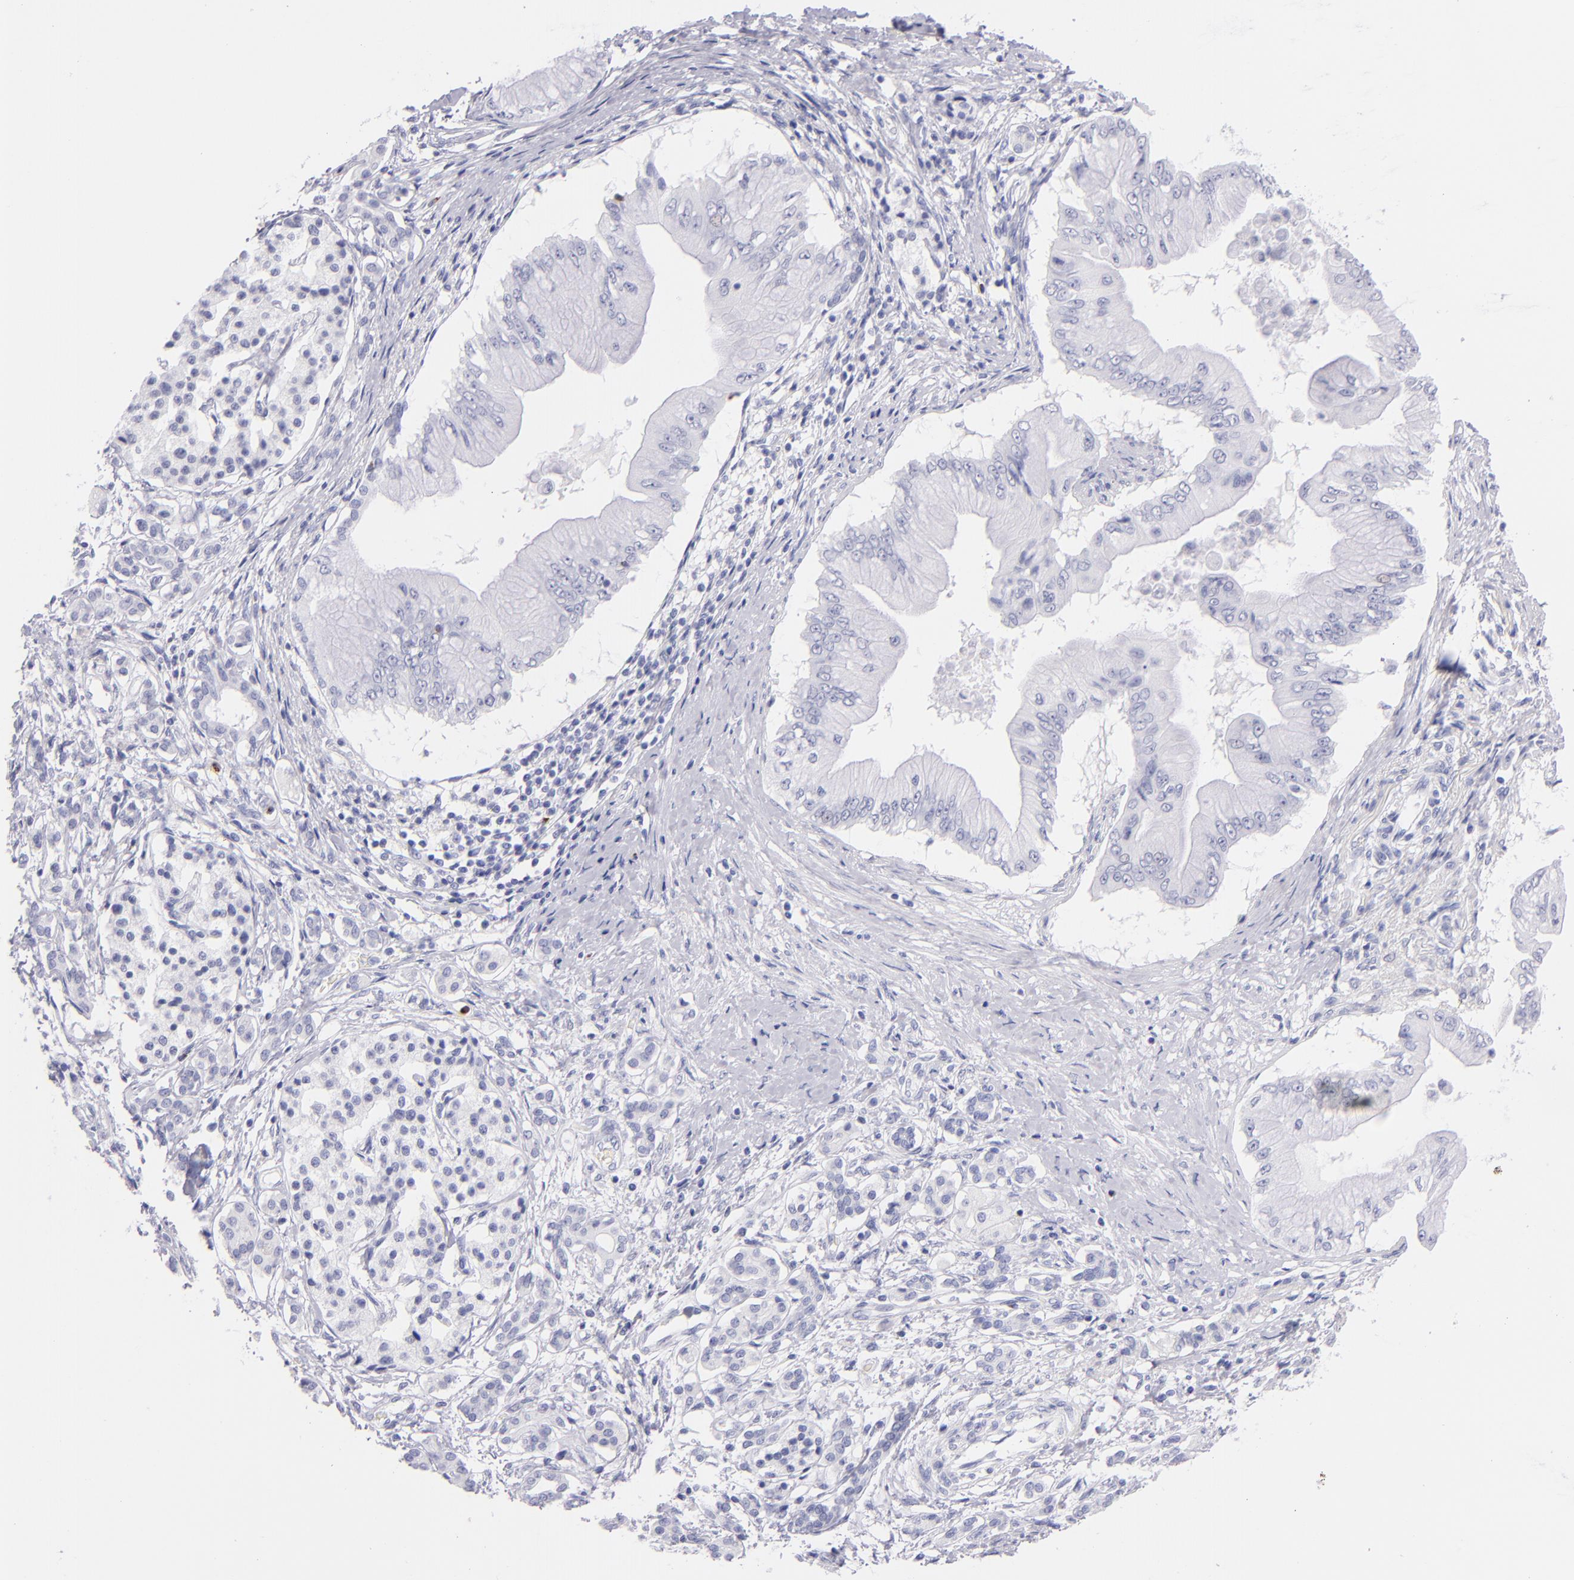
{"staining": {"intensity": "negative", "quantity": "none", "location": "none"}, "tissue": "pancreatic cancer", "cell_type": "Tumor cells", "image_type": "cancer", "snomed": [{"axis": "morphology", "description": "Adenocarcinoma, NOS"}, {"axis": "topography", "description": "Pancreas"}], "caption": "Immunohistochemistry (IHC) photomicrograph of pancreatic cancer stained for a protein (brown), which exhibits no staining in tumor cells.", "gene": "PRF1", "patient": {"sex": "male", "age": 62}}